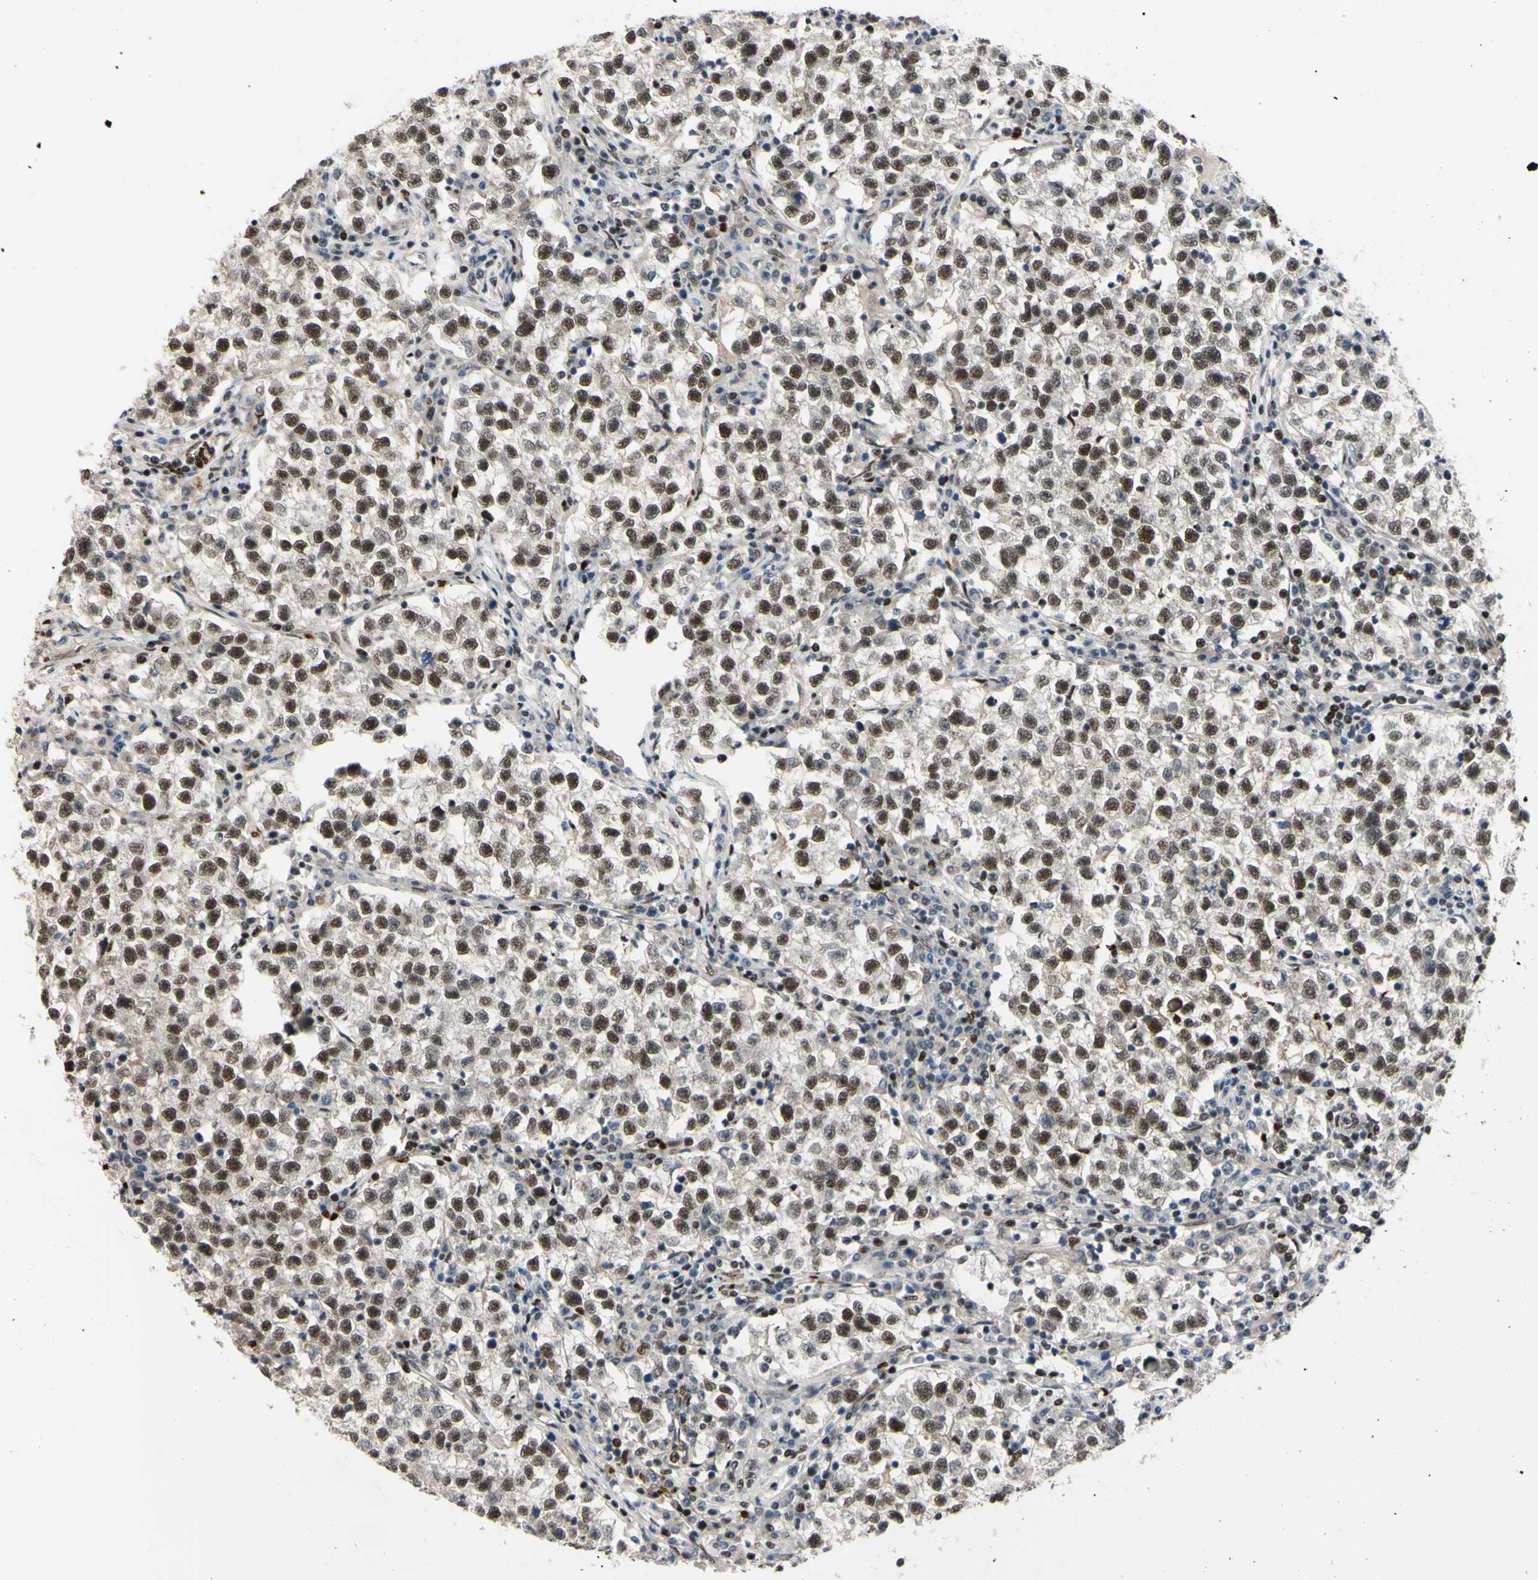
{"staining": {"intensity": "strong", "quantity": ">75%", "location": "nuclear"}, "tissue": "testis cancer", "cell_type": "Tumor cells", "image_type": "cancer", "snomed": [{"axis": "morphology", "description": "Seminoma, NOS"}, {"axis": "topography", "description": "Testis"}], "caption": "Human testis cancer stained with a protein marker displays strong staining in tumor cells.", "gene": "THAP12", "patient": {"sex": "male", "age": 22}}